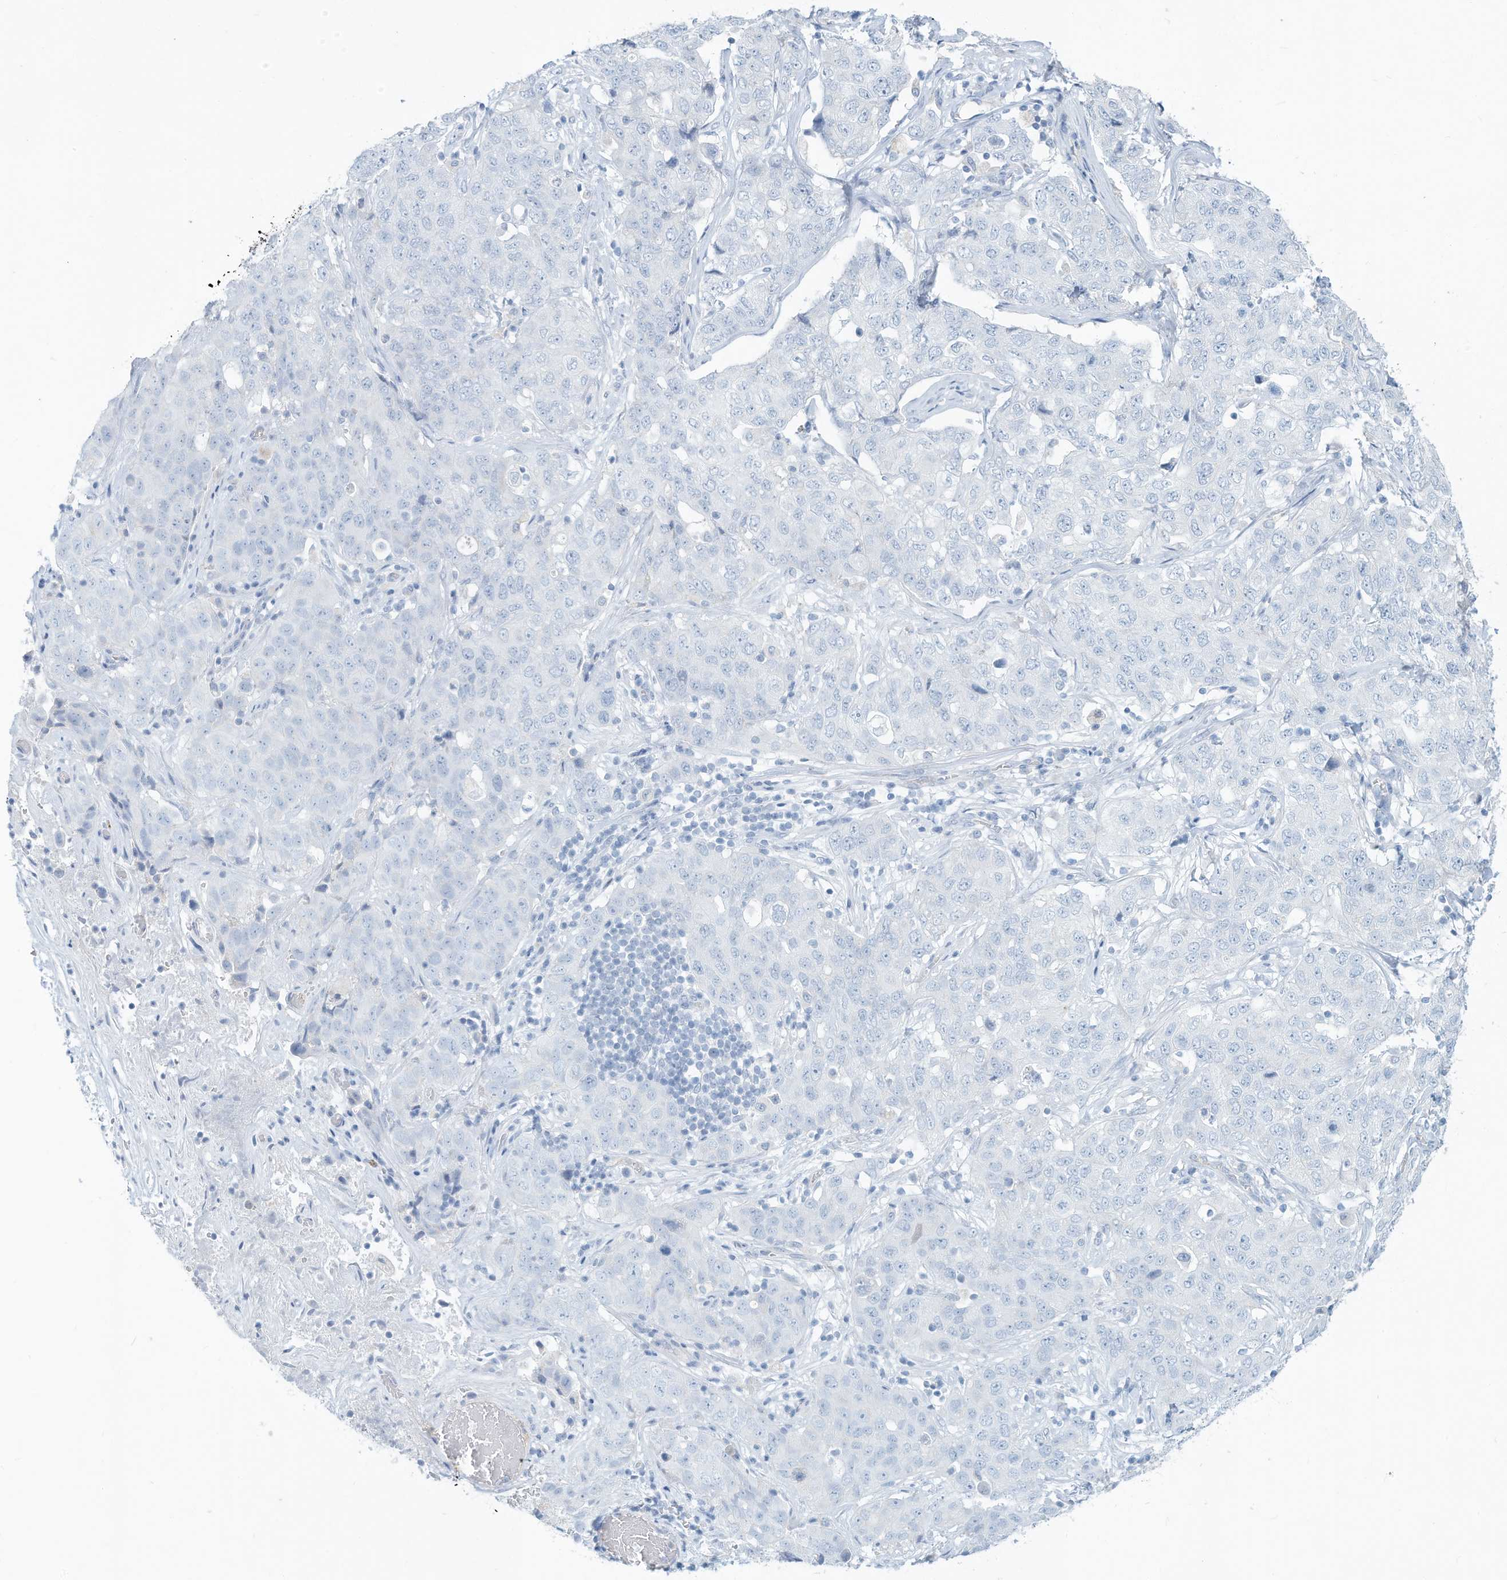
{"staining": {"intensity": "negative", "quantity": "none", "location": "none"}, "tissue": "stomach cancer", "cell_type": "Tumor cells", "image_type": "cancer", "snomed": [{"axis": "morphology", "description": "Normal tissue, NOS"}, {"axis": "morphology", "description": "Adenocarcinoma, NOS"}, {"axis": "topography", "description": "Lymph node"}, {"axis": "topography", "description": "Stomach"}], "caption": "This is an IHC histopathology image of stomach cancer (adenocarcinoma). There is no positivity in tumor cells.", "gene": "ERI2", "patient": {"sex": "male", "age": 48}}